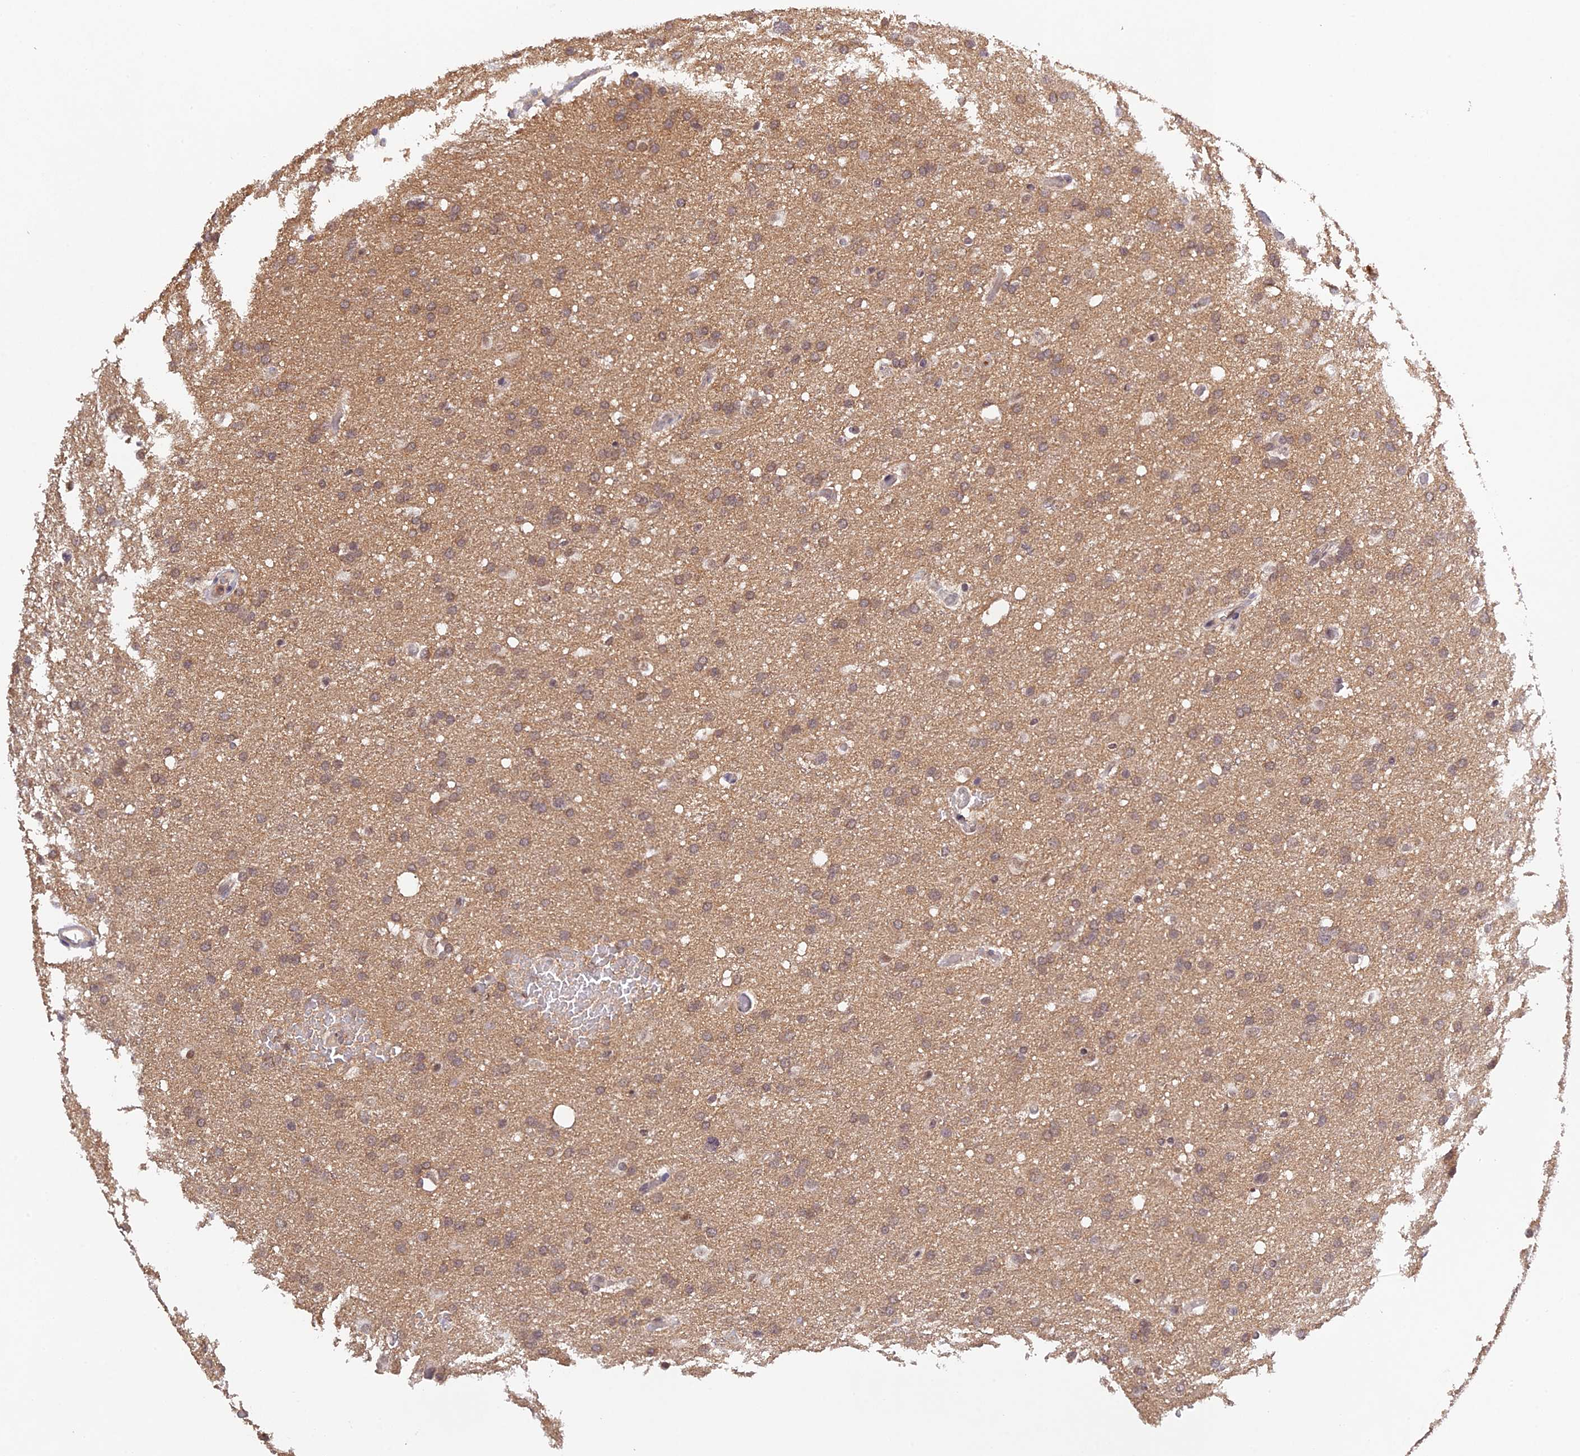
{"staining": {"intensity": "weak", "quantity": ">75%", "location": "cytoplasmic/membranous,nuclear"}, "tissue": "glioma", "cell_type": "Tumor cells", "image_type": "cancer", "snomed": [{"axis": "morphology", "description": "Glioma, malignant, High grade"}, {"axis": "topography", "description": "Cerebral cortex"}], "caption": "Tumor cells demonstrate weak cytoplasmic/membranous and nuclear expression in about >75% of cells in glioma.", "gene": "ZNF436", "patient": {"sex": "female", "age": 36}}